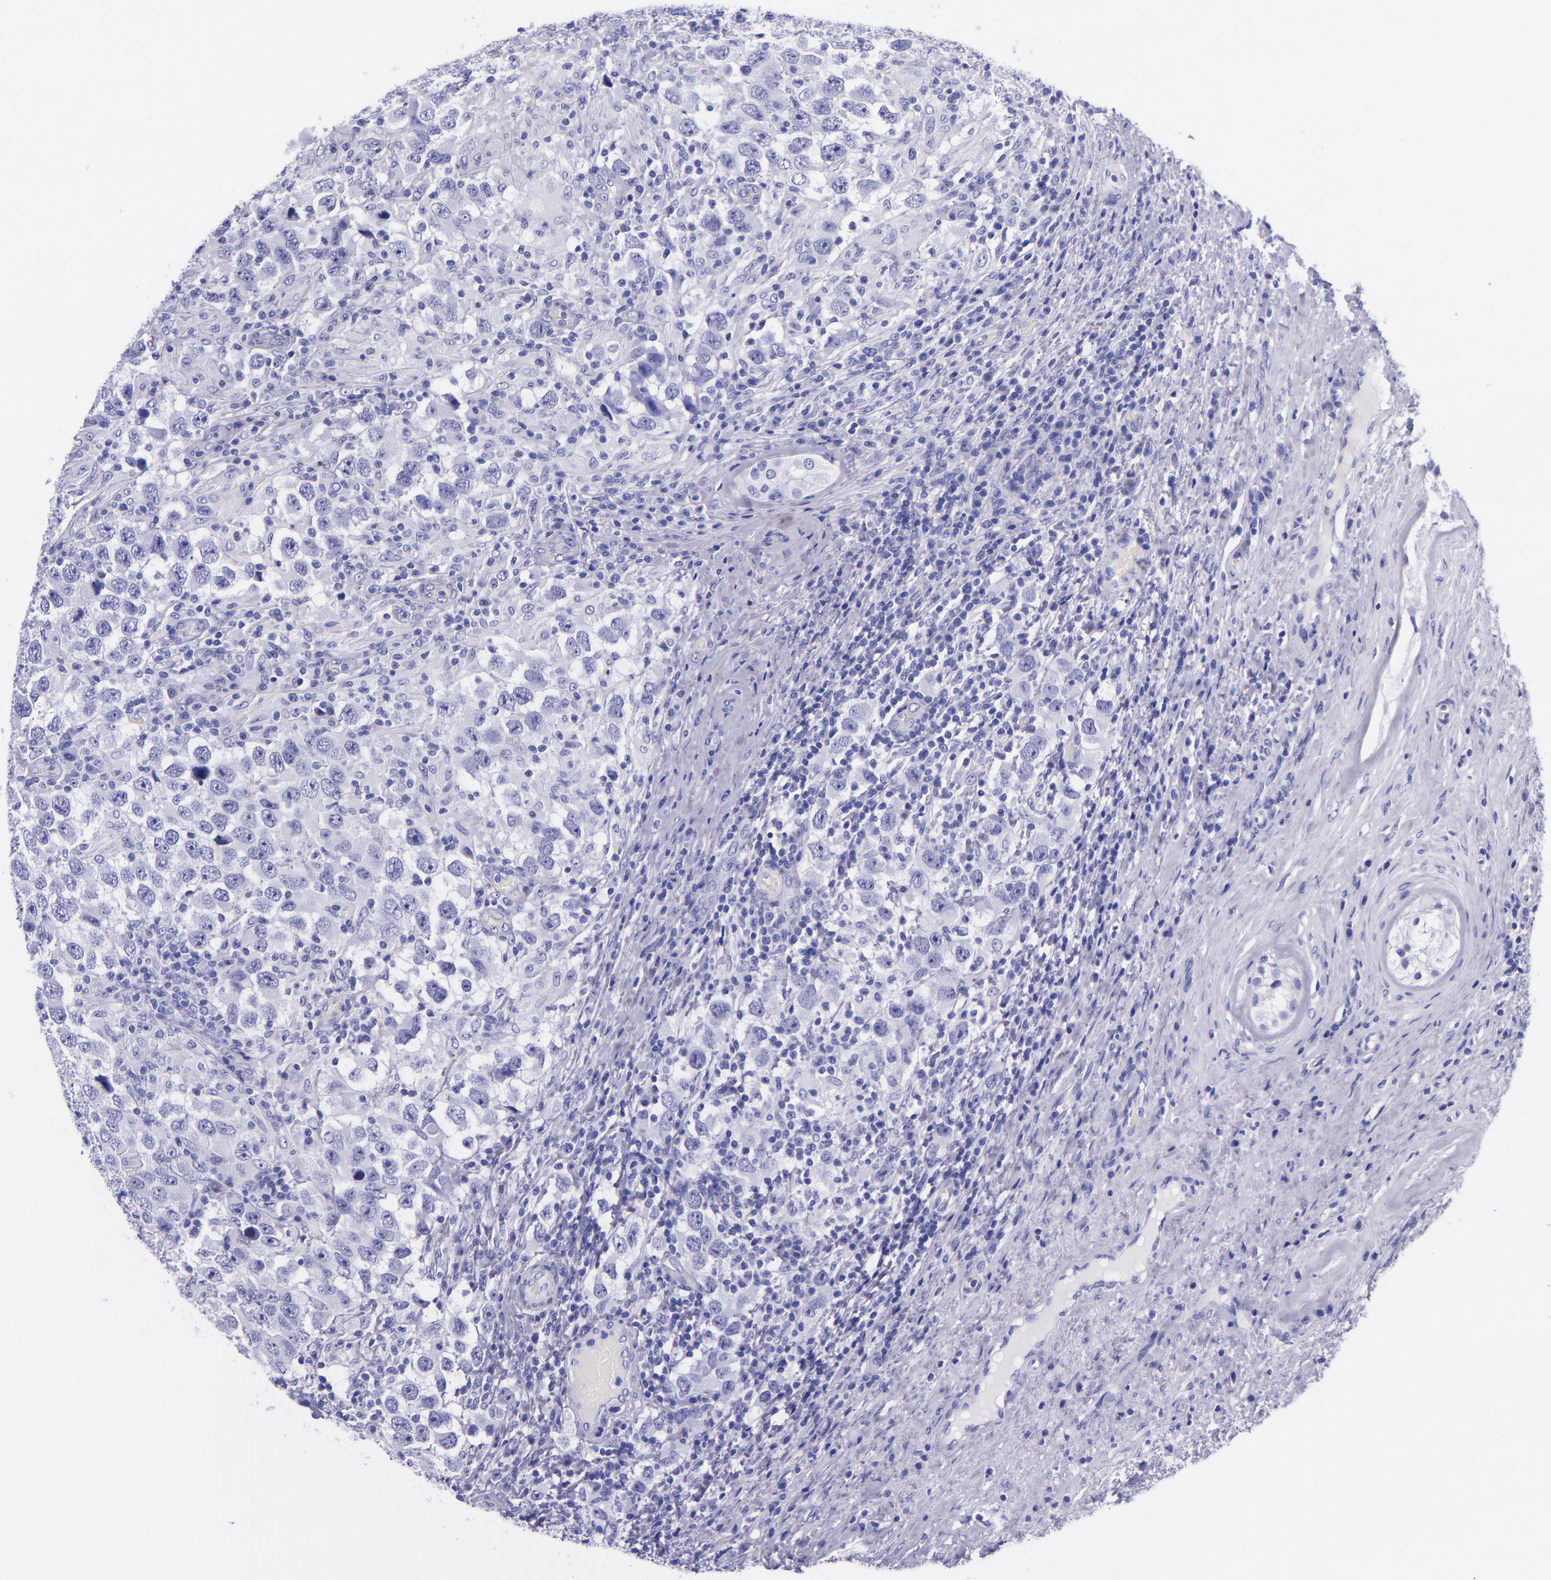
{"staining": {"intensity": "negative", "quantity": "none", "location": "none"}, "tissue": "testis cancer", "cell_type": "Tumor cells", "image_type": "cancer", "snomed": [{"axis": "morphology", "description": "Carcinoma, Embryonal, NOS"}, {"axis": "topography", "description": "Testis"}], "caption": "IHC of human testis cancer reveals no staining in tumor cells.", "gene": "MBP", "patient": {"sex": "male", "age": 21}}